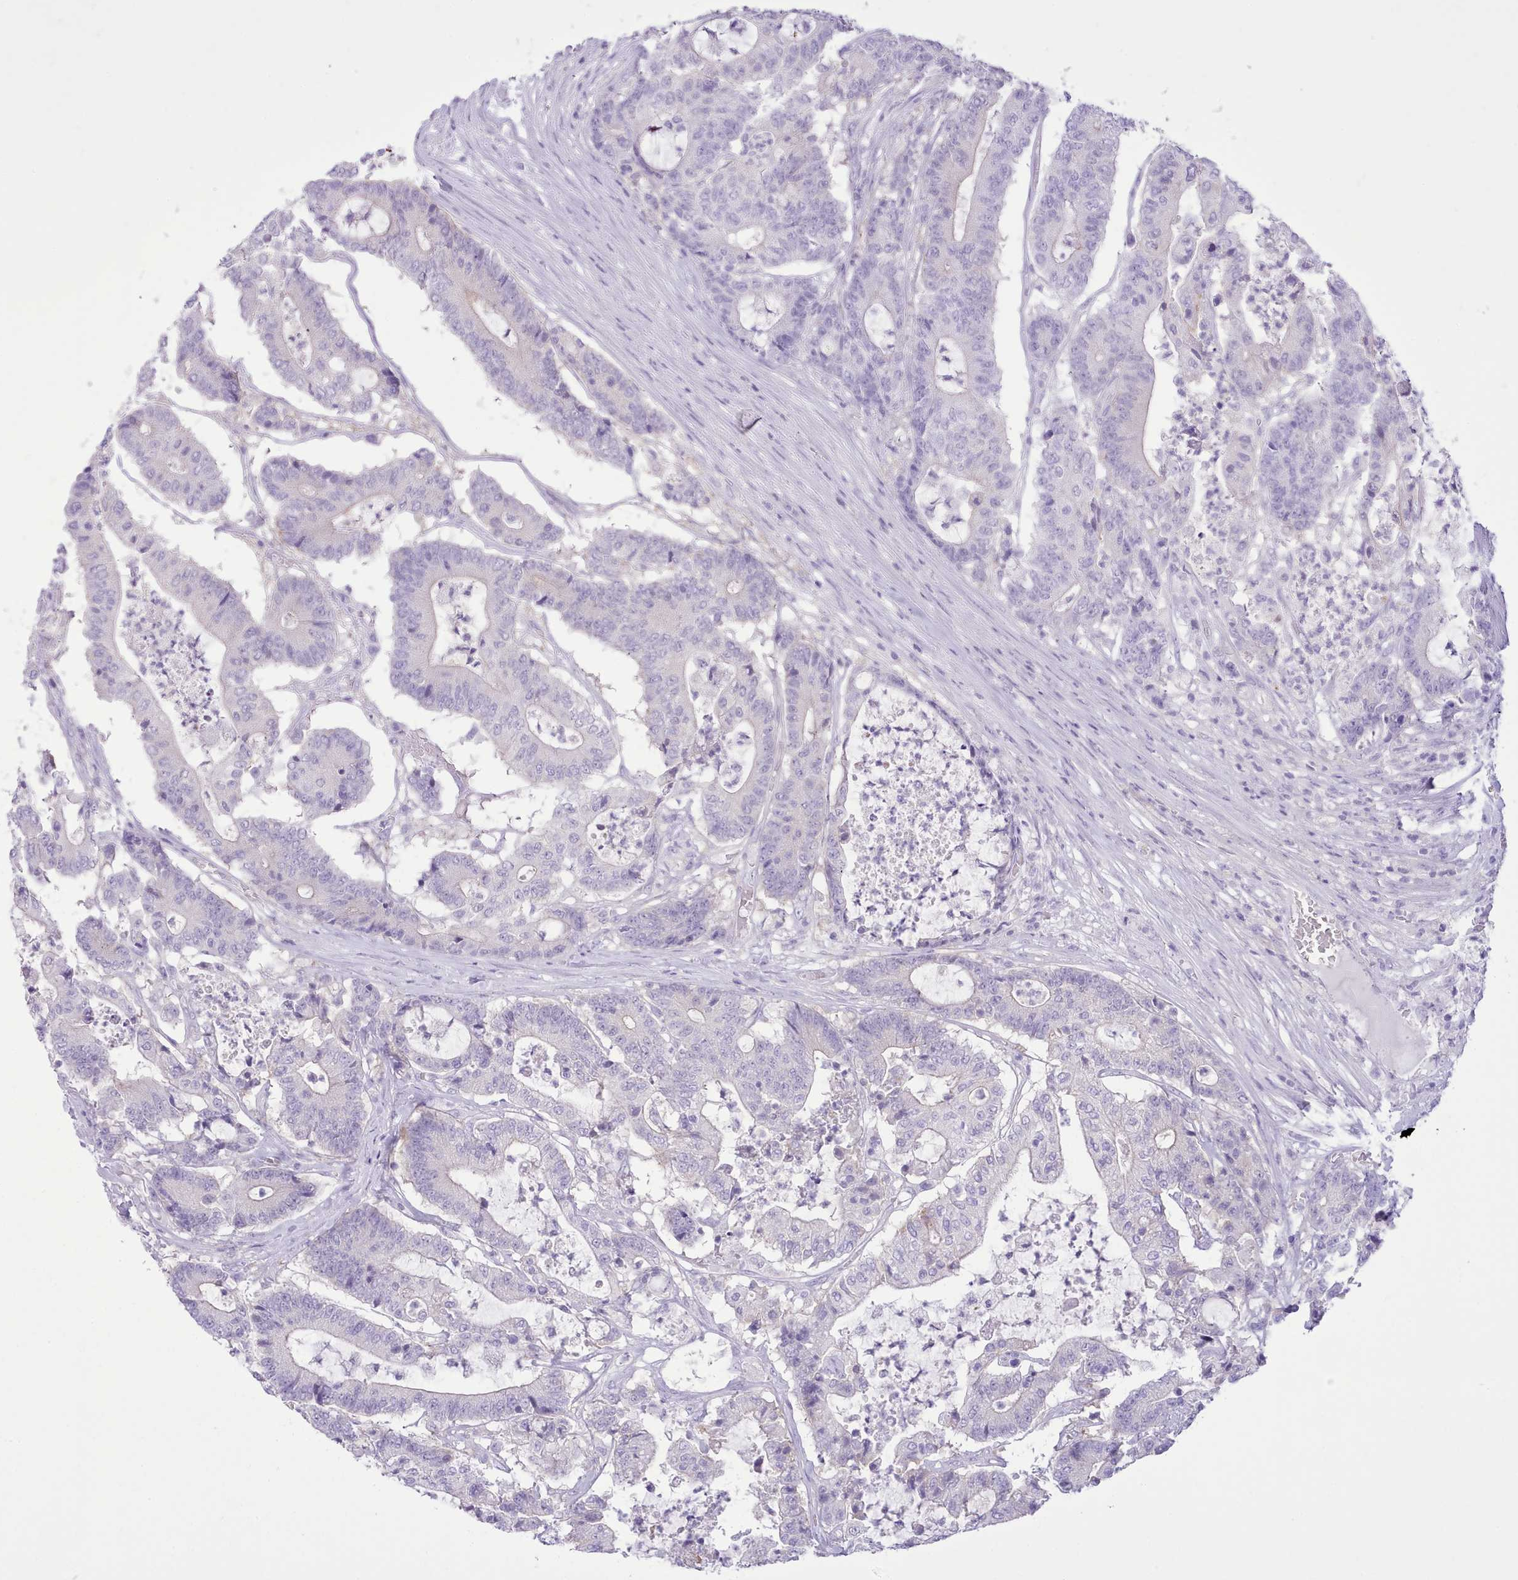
{"staining": {"intensity": "negative", "quantity": "none", "location": "none"}, "tissue": "colorectal cancer", "cell_type": "Tumor cells", "image_type": "cancer", "snomed": [{"axis": "morphology", "description": "Adenocarcinoma, NOS"}, {"axis": "topography", "description": "Colon"}], "caption": "High power microscopy photomicrograph of an immunohistochemistry (IHC) micrograph of colorectal cancer (adenocarcinoma), revealing no significant expression in tumor cells. (Immunohistochemistry (ihc), brightfield microscopy, high magnification).", "gene": "MDFI", "patient": {"sex": "female", "age": 84}}